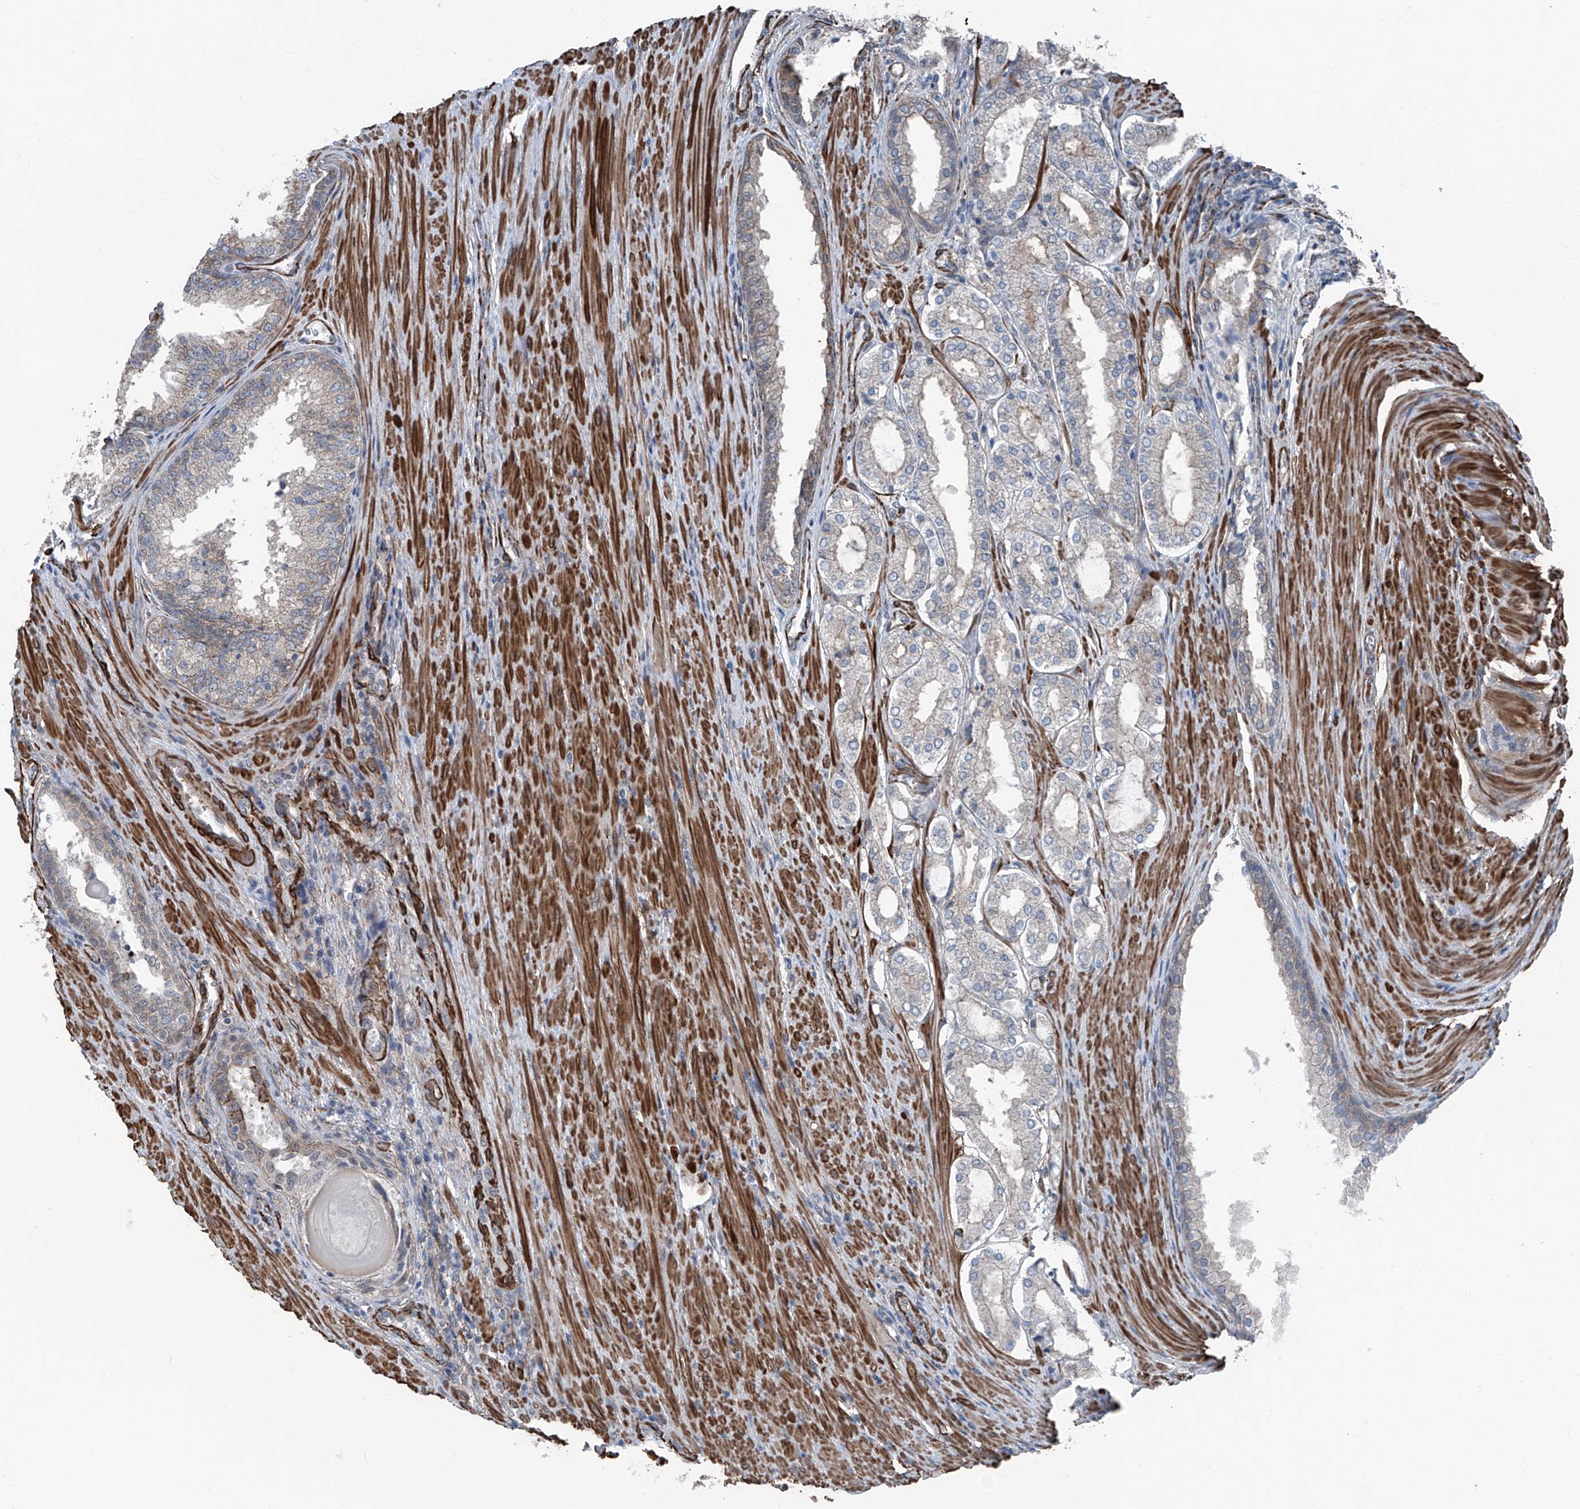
{"staining": {"intensity": "negative", "quantity": "none", "location": "none"}, "tissue": "prostate cancer", "cell_type": "Tumor cells", "image_type": "cancer", "snomed": [{"axis": "morphology", "description": "Adenocarcinoma, High grade"}, {"axis": "topography", "description": "Prostate"}], "caption": "This is an immunohistochemistry (IHC) micrograph of prostate cancer. There is no staining in tumor cells.", "gene": "COA7", "patient": {"sex": "male", "age": 60}}